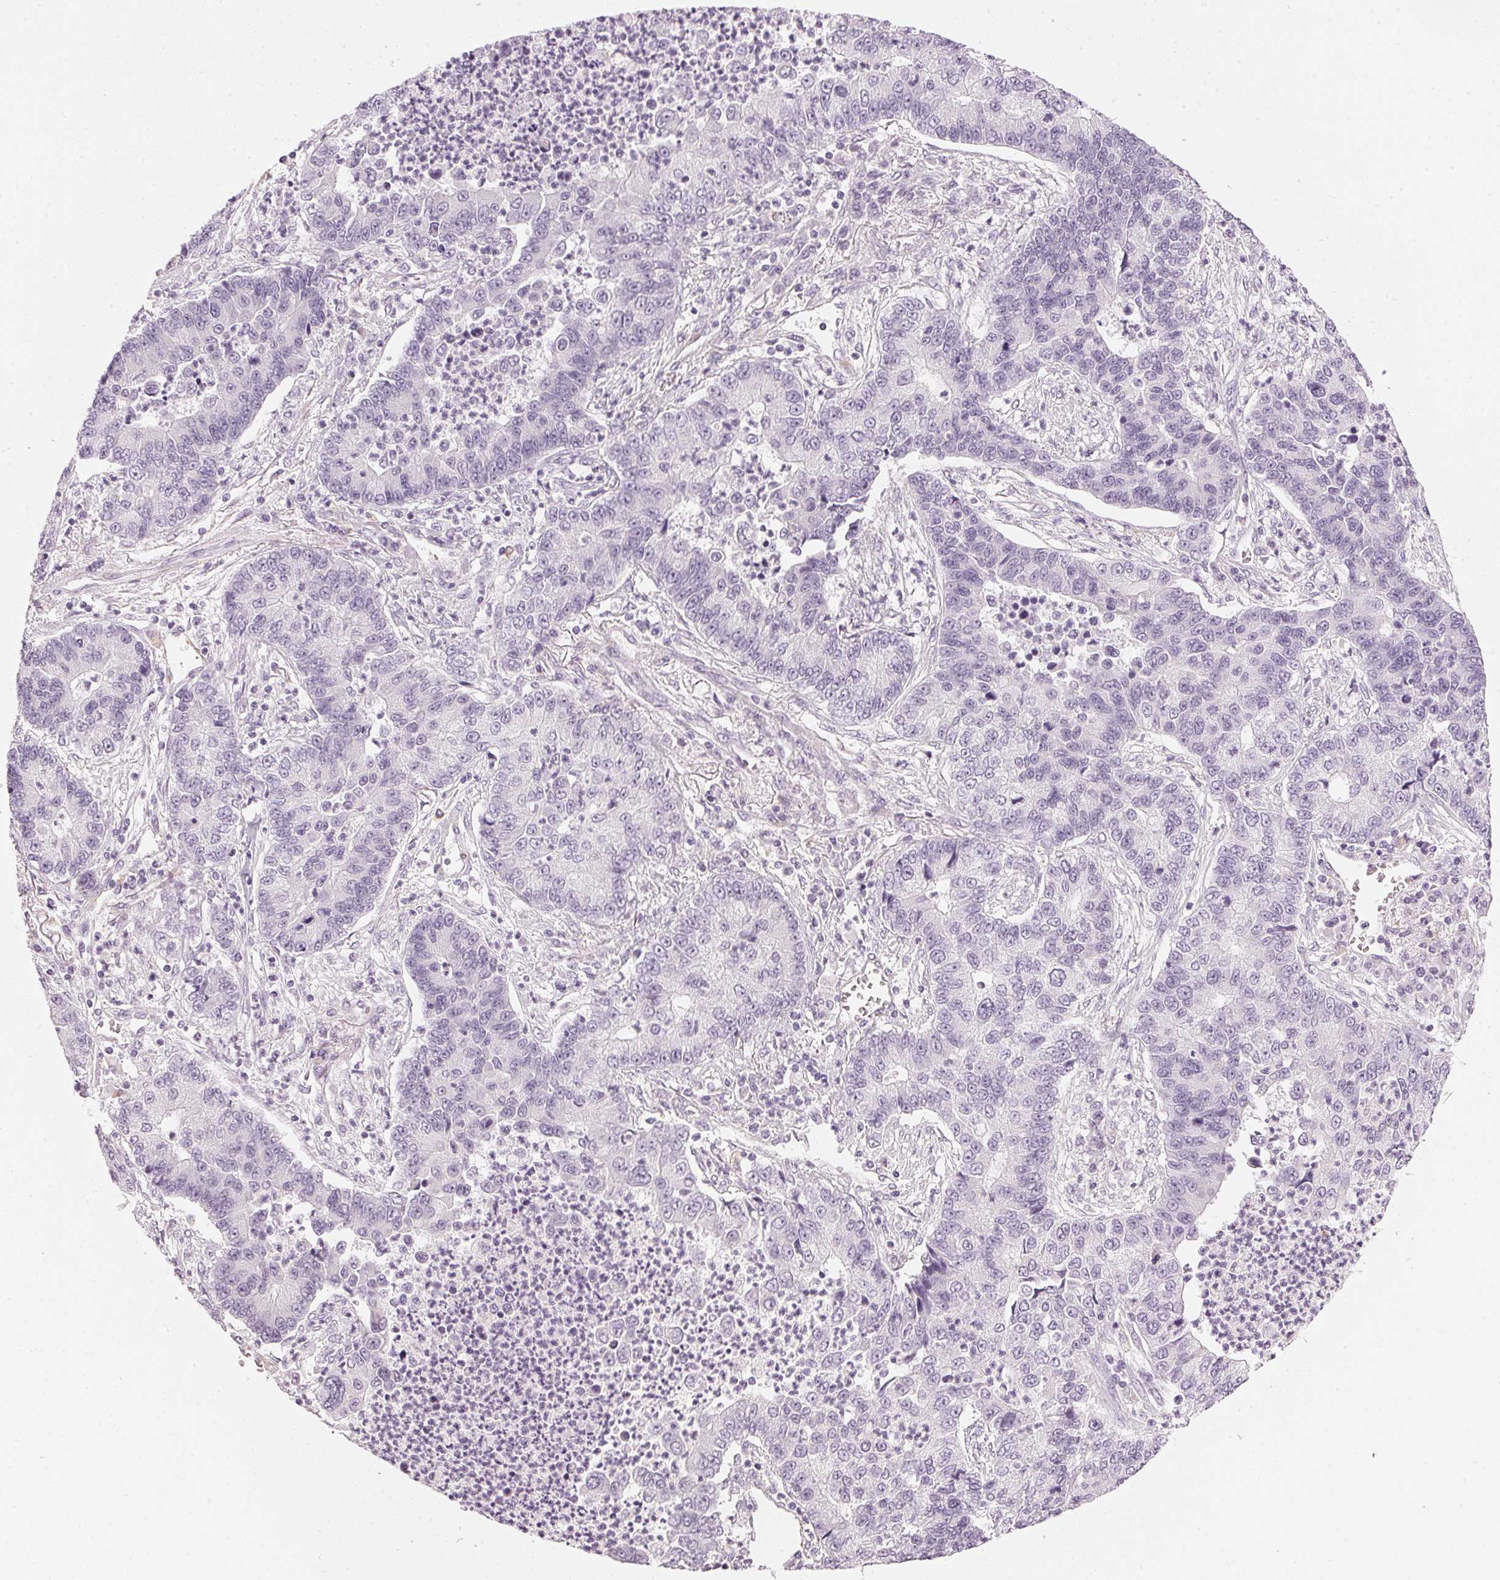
{"staining": {"intensity": "negative", "quantity": "none", "location": "none"}, "tissue": "lung cancer", "cell_type": "Tumor cells", "image_type": "cancer", "snomed": [{"axis": "morphology", "description": "Adenocarcinoma, NOS"}, {"axis": "topography", "description": "Lung"}], "caption": "Tumor cells are negative for brown protein staining in adenocarcinoma (lung).", "gene": "APLP1", "patient": {"sex": "female", "age": 57}}